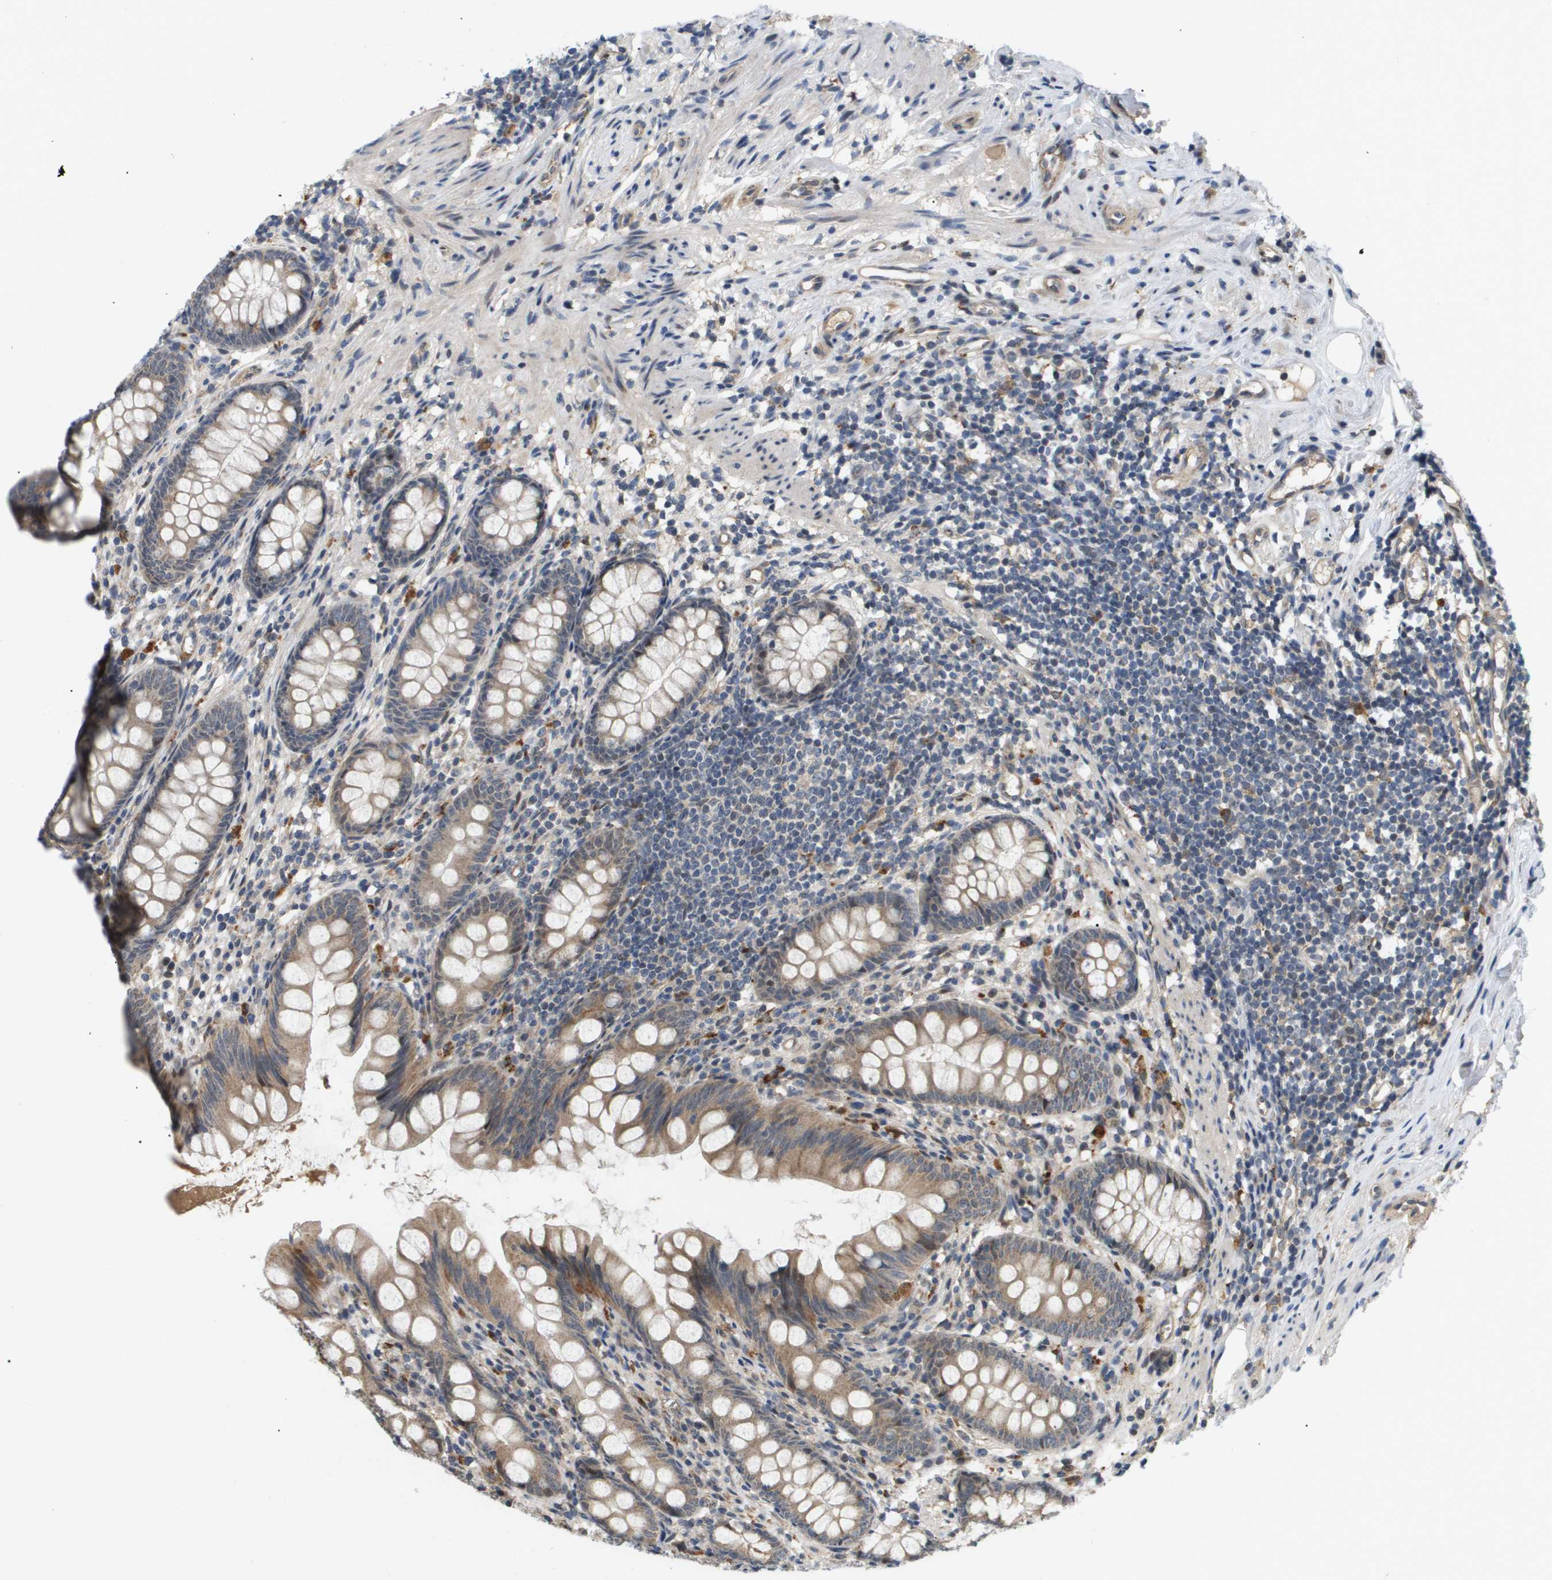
{"staining": {"intensity": "moderate", "quantity": ">75%", "location": "cytoplasmic/membranous"}, "tissue": "appendix", "cell_type": "Glandular cells", "image_type": "normal", "snomed": [{"axis": "morphology", "description": "Normal tissue, NOS"}, {"axis": "topography", "description": "Appendix"}], "caption": "High-magnification brightfield microscopy of benign appendix stained with DAB (brown) and counterstained with hematoxylin (blue). glandular cells exhibit moderate cytoplasmic/membranous staining is identified in about>75% of cells. (Stains: DAB (3,3'-diaminobenzidine) in brown, nuclei in blue, Microscopy: brightfield microscopy at high magnification).", "gene": "PDGFB", "patient": {"sex": "female", "age": 77}}